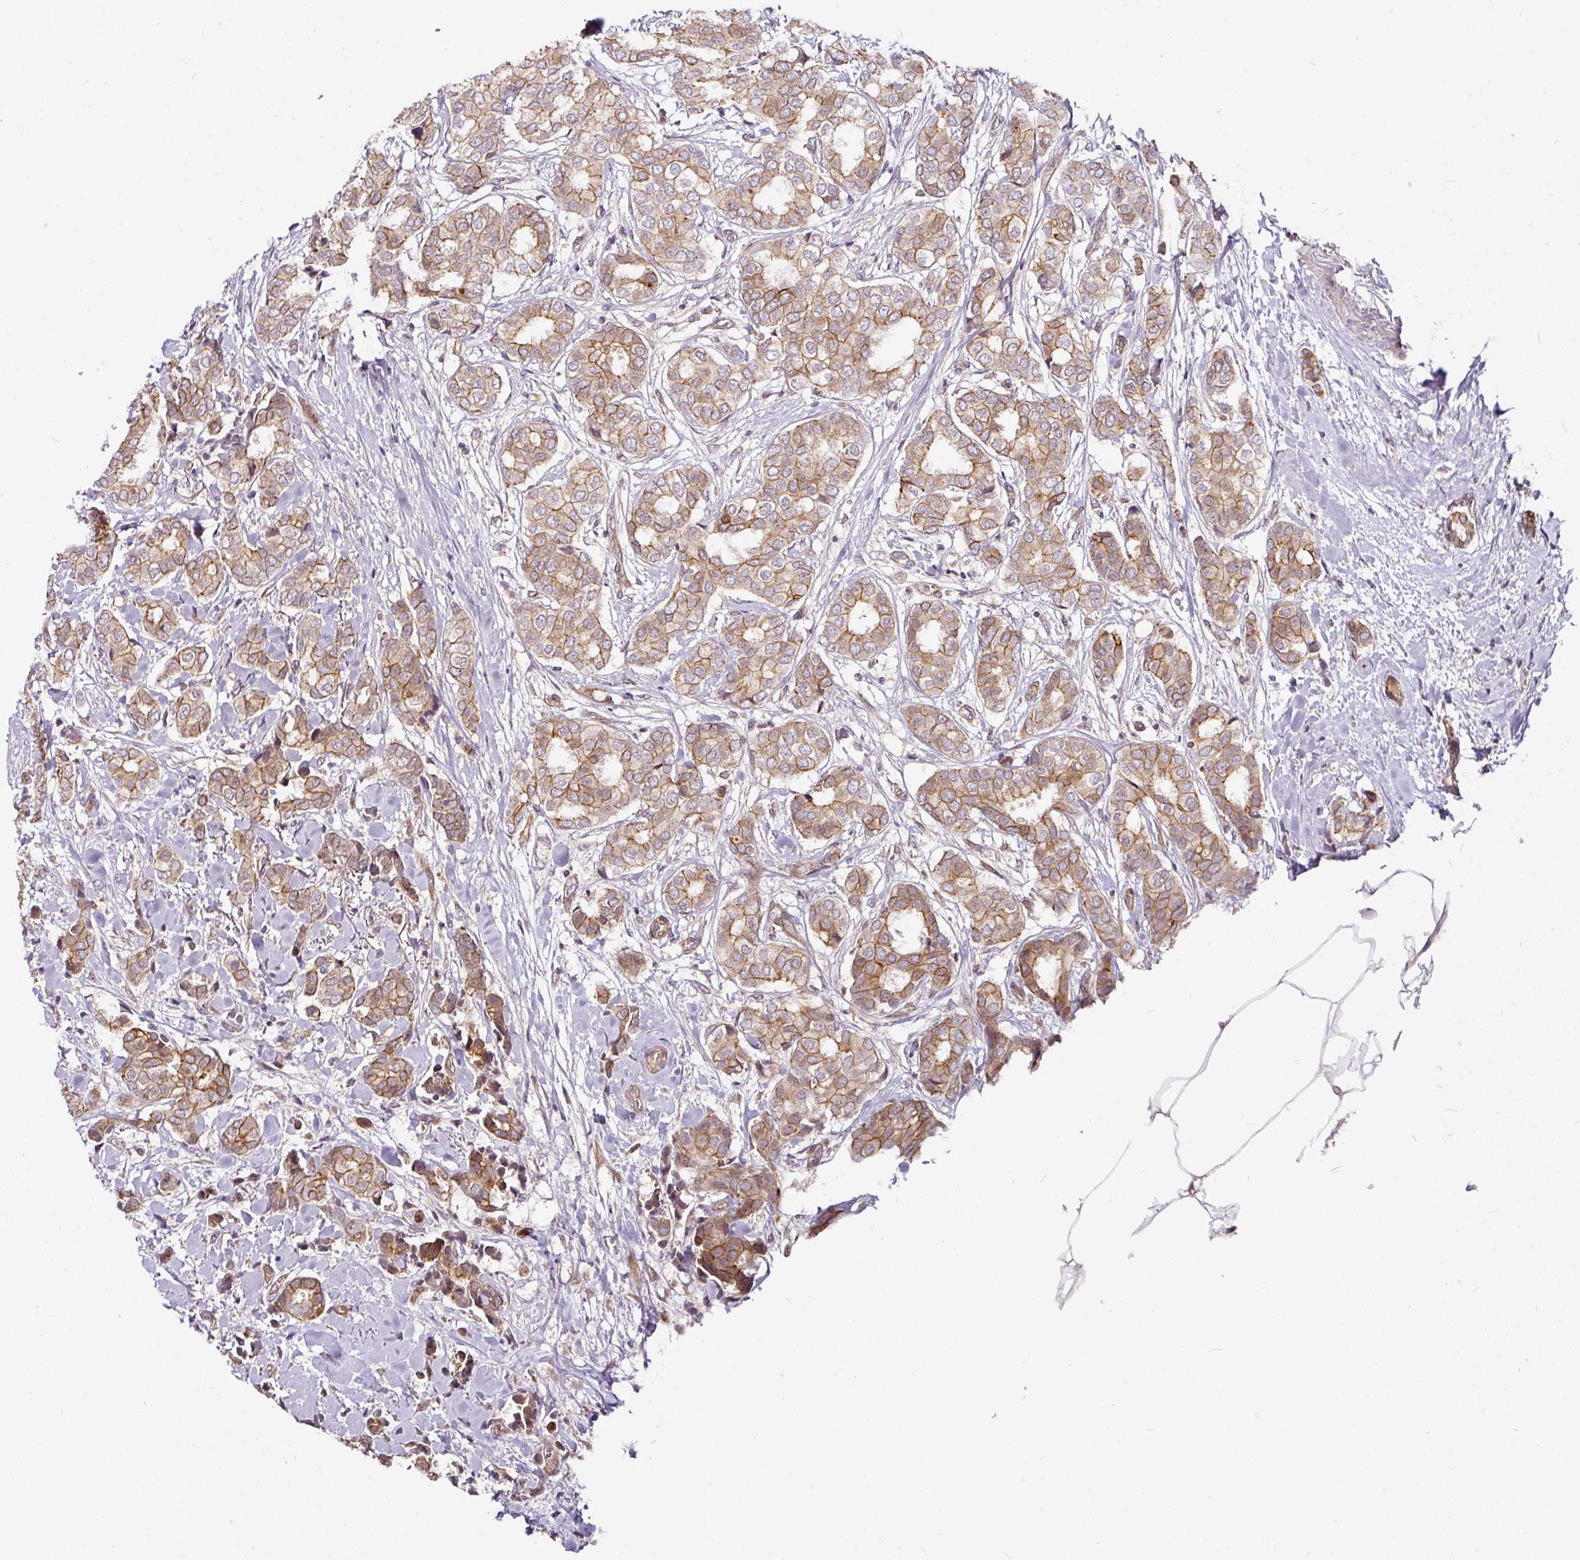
{"staining": {"intensity": "moderate", "quantity": ">75%", "location": "cytoplasmic/membranous"}, "tissue": "breast cancer", "cell_type": "Tumor cells", "image_type": "cancer", "snomed": [{"axis": "morphology", "description": "Duct carcinoma"}, {"axis": "topography", "description": "Breast"}], "caption": "Breast invasive ductal carcinoma stained with IHC reveals moderate cytoplasmic/membranous expression in about >75% of tumor cells.", "gene": "DCAF13", "patient": {"sex": "female", "age": 73}}